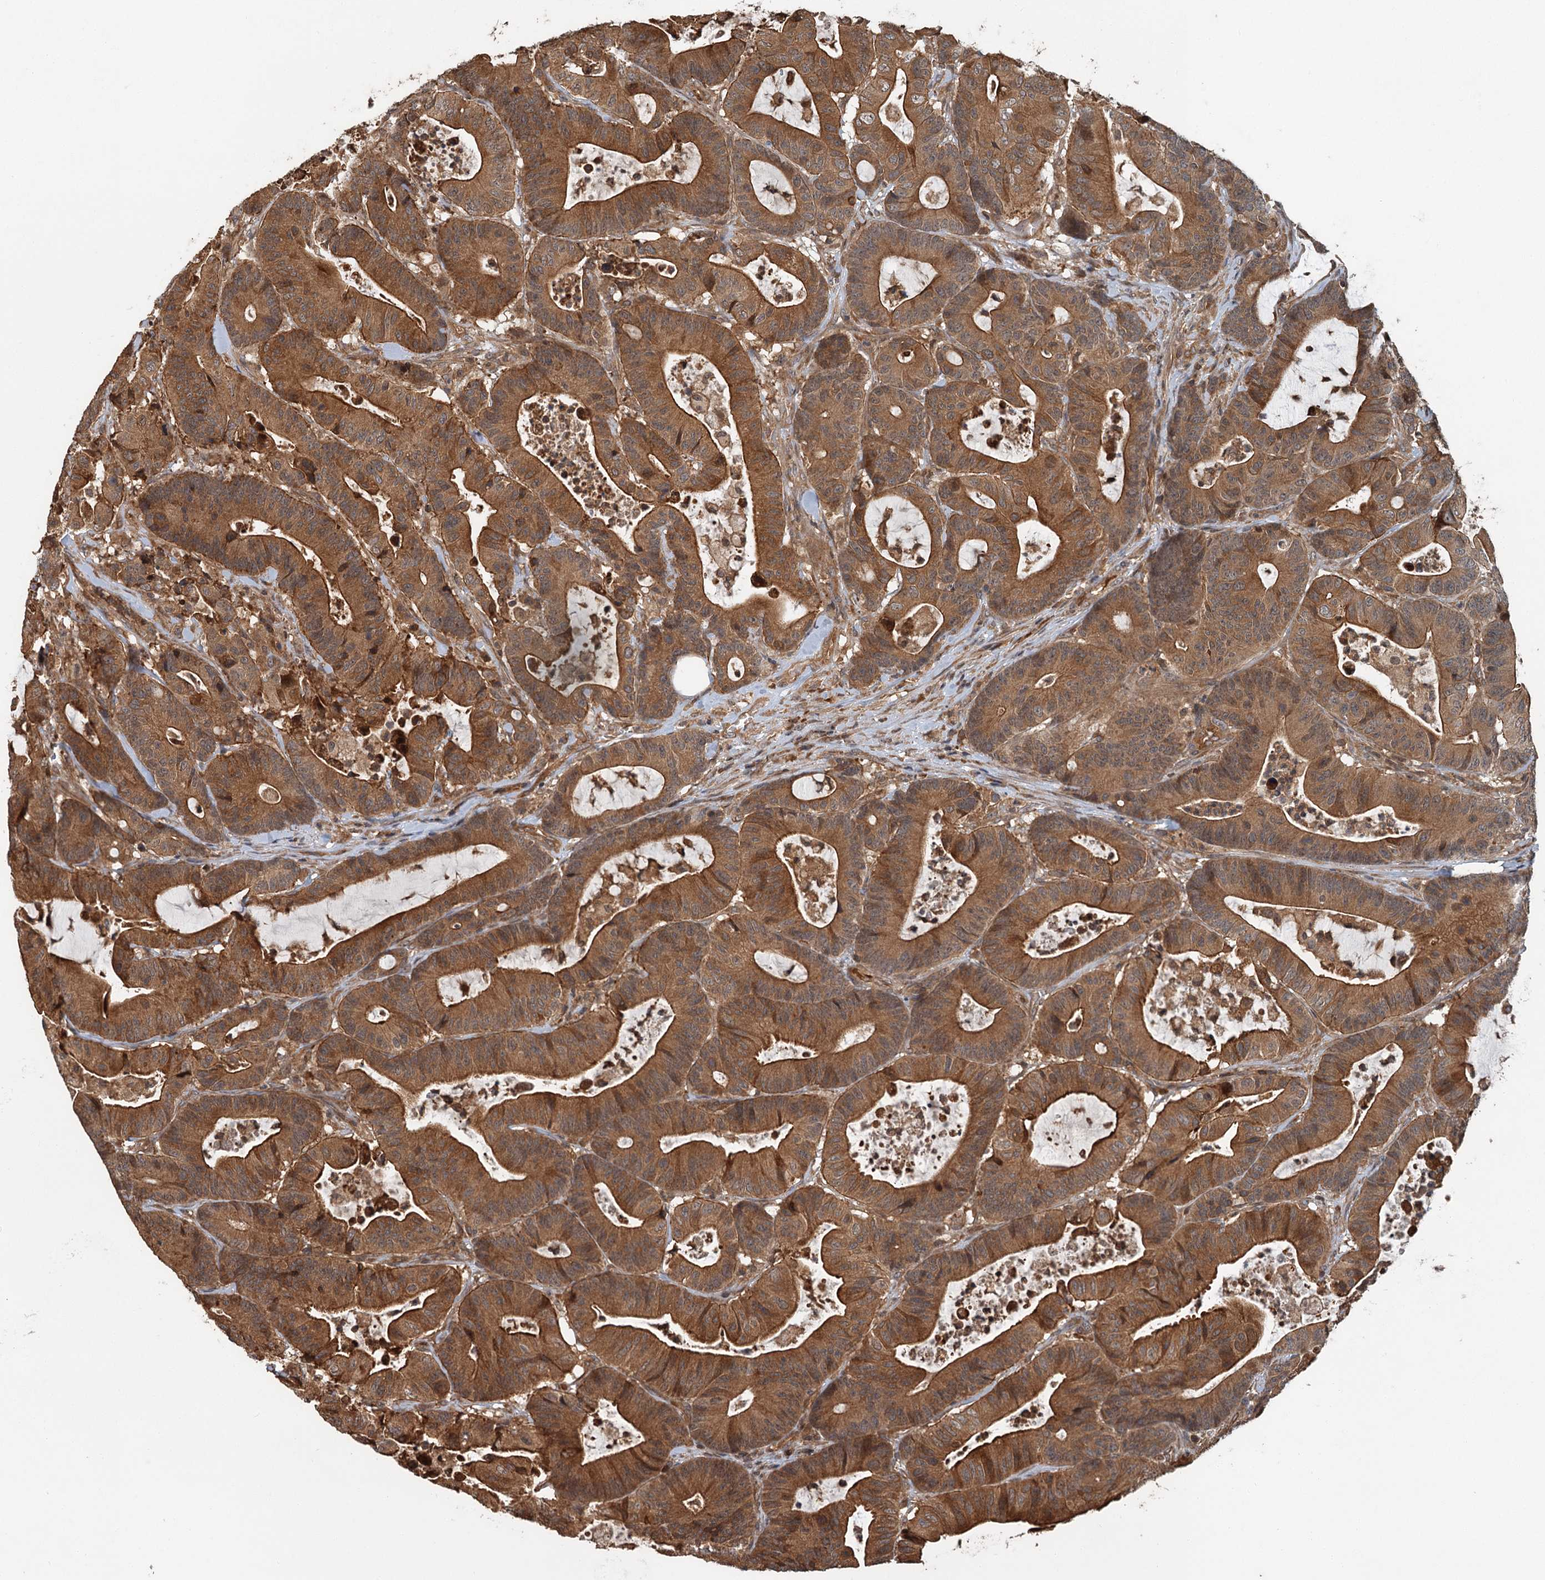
{"staining": {"intensity": "moderate", "quantity": ">75%", "location": "cytoplasmic/membranous"}, "tissue": "colorectal cancer", "cell_type": "Tumor cells", "image_type": "cancer", "snomed": [{"axis": "morphology", "description": "Adenocarcinoma, NOS"}, {"axis": "topography", "description": "Colon"}], "caption": "High-power microscopy captured an IHC histopathology image of colorectal cancer (adenocarcinoma), revealing moderate cytoplasmic/membranous staining in approximately >75% of tumor cells. (DAB IHC, brown staining for protein, blue staining for nuclei).", "gene": "ZNF527", "patient": {"sex": "female", "age": 84}}